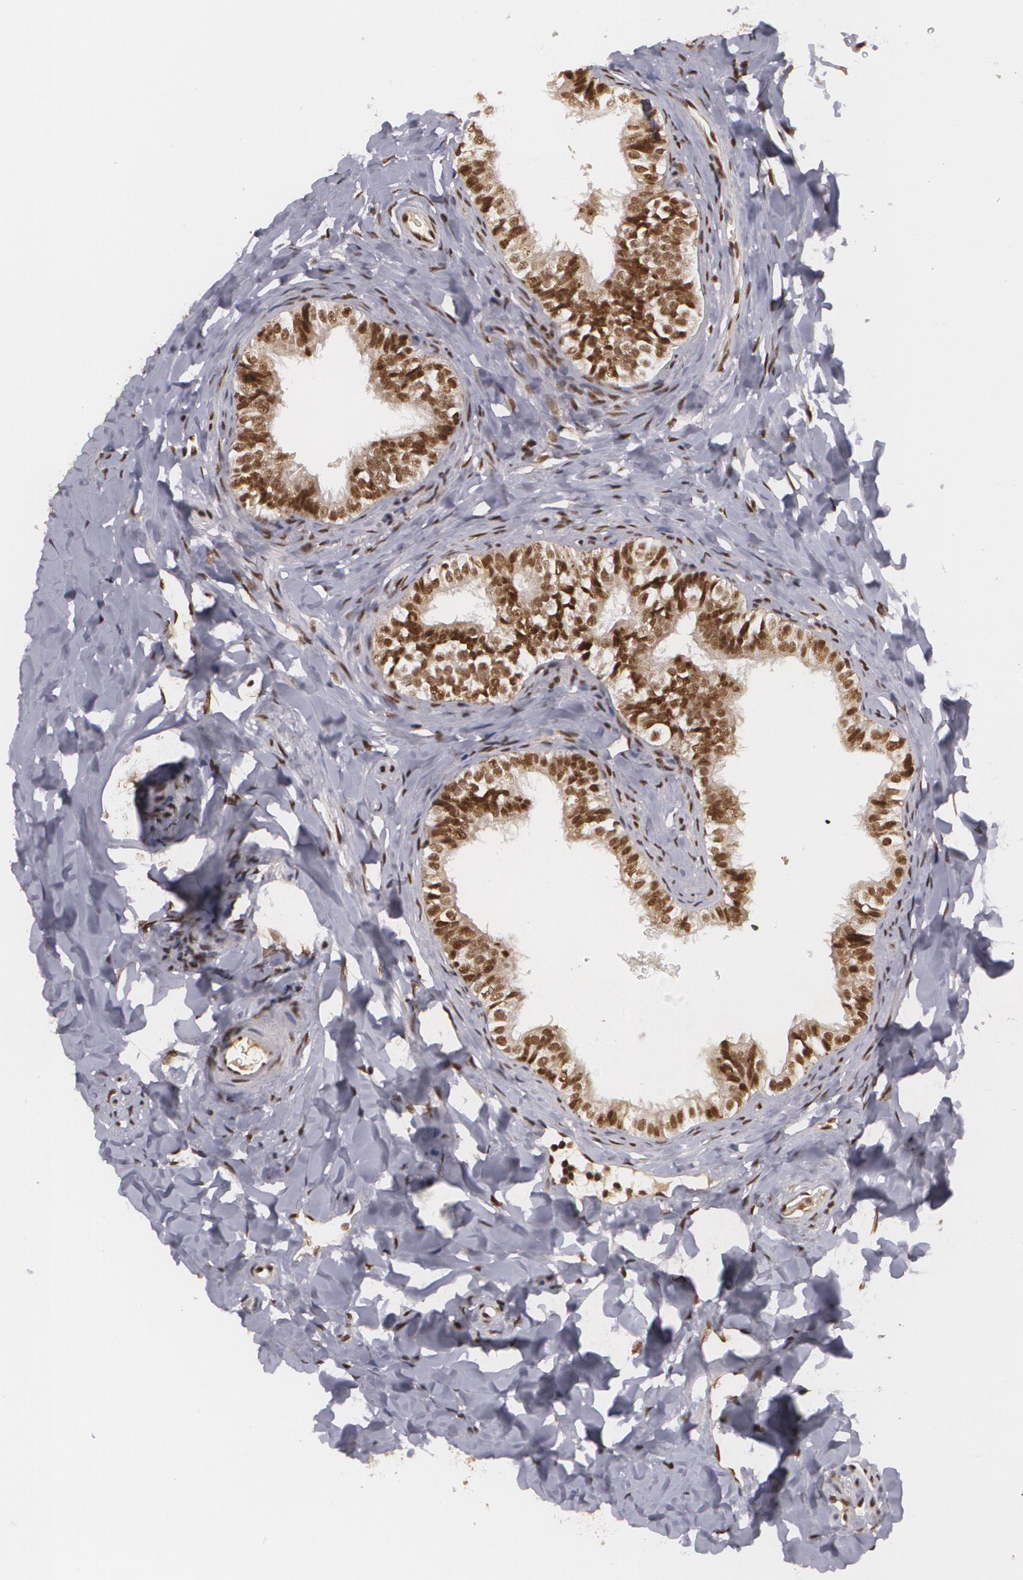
{"staining": {"intensity": "strong", "quantity": ">75%", "location": "nuclear"}, "tissue": "epididymis", "cell_type": "Glandular cells", "image_type": "normal", "snomed": [{"axis": "morphology", "description": "Normal tissue, NOS"}, {"axis": "topography", "description": "Epididymis"}], "caption": "Immunohistochemistry (IHC) staining of unremarkable epididymis, which demonstrates high levels of strong nuclear staining in about >75% of glandular cells indicating strong nuclear protein staining. The staining was performed using DAB (brown) for protein detection and nuclei were counterstained in hematoxylin (blue).", "gene": "RXRB", "patient": {"sex": "male", "age": 26}}